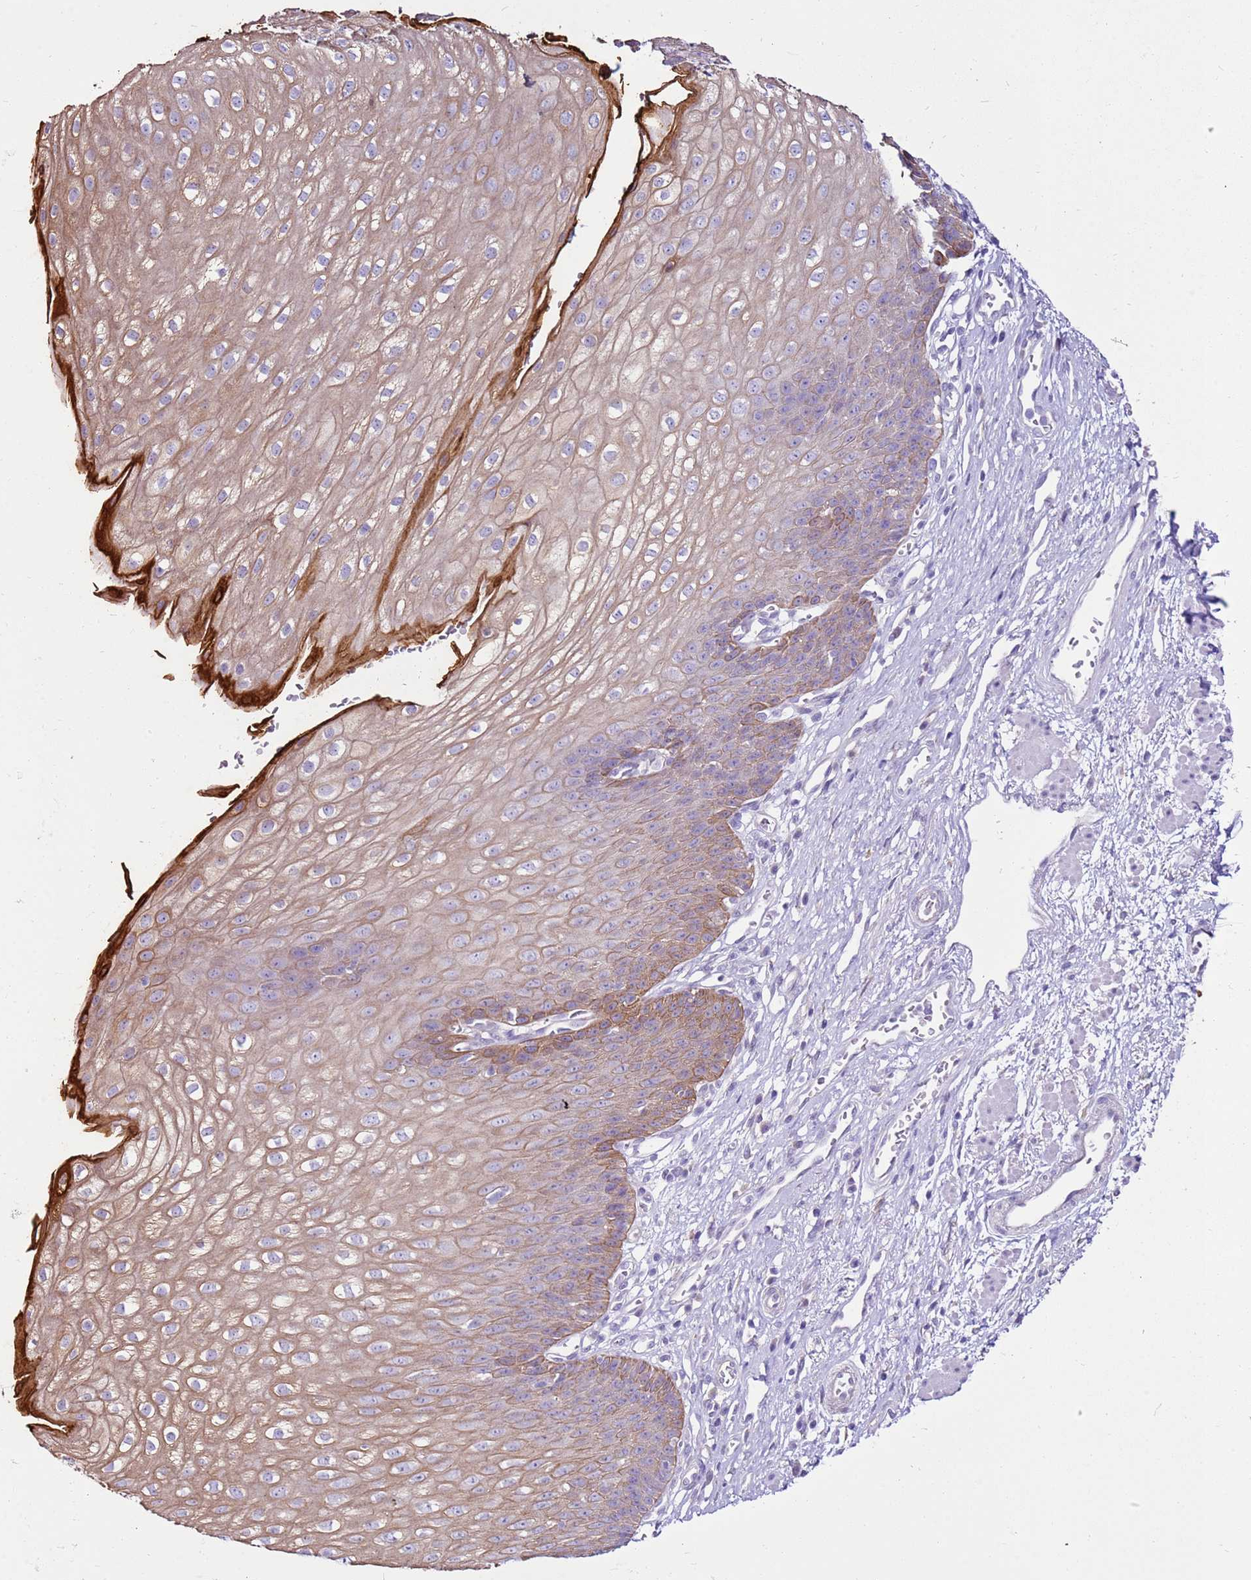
{"staining": {"intensity": "moderate", "quantity": "<25%", "location": "cytoplasmic/membranous"}, "tissue": "esophagus", "cell_type": "Squamous epithelial cells", "image_type": "normal", "snomed": [{"axis": "morphology", "description": "Normal tissue, NOS"}, {"axis": "topography", "description": "Esophagus"}], "caption": "Protein staining by immunohistochemistry (IHC) demonstrates moderate cytoplasmic/membranous expression in approximately <25% of squamous epithelial cells in unremarkable esophagus. (Brightfield microscopy of DAB IHC at high magnification).", "gene": "SLC38A5", "patient": {"sex": "male", "age": 71}}